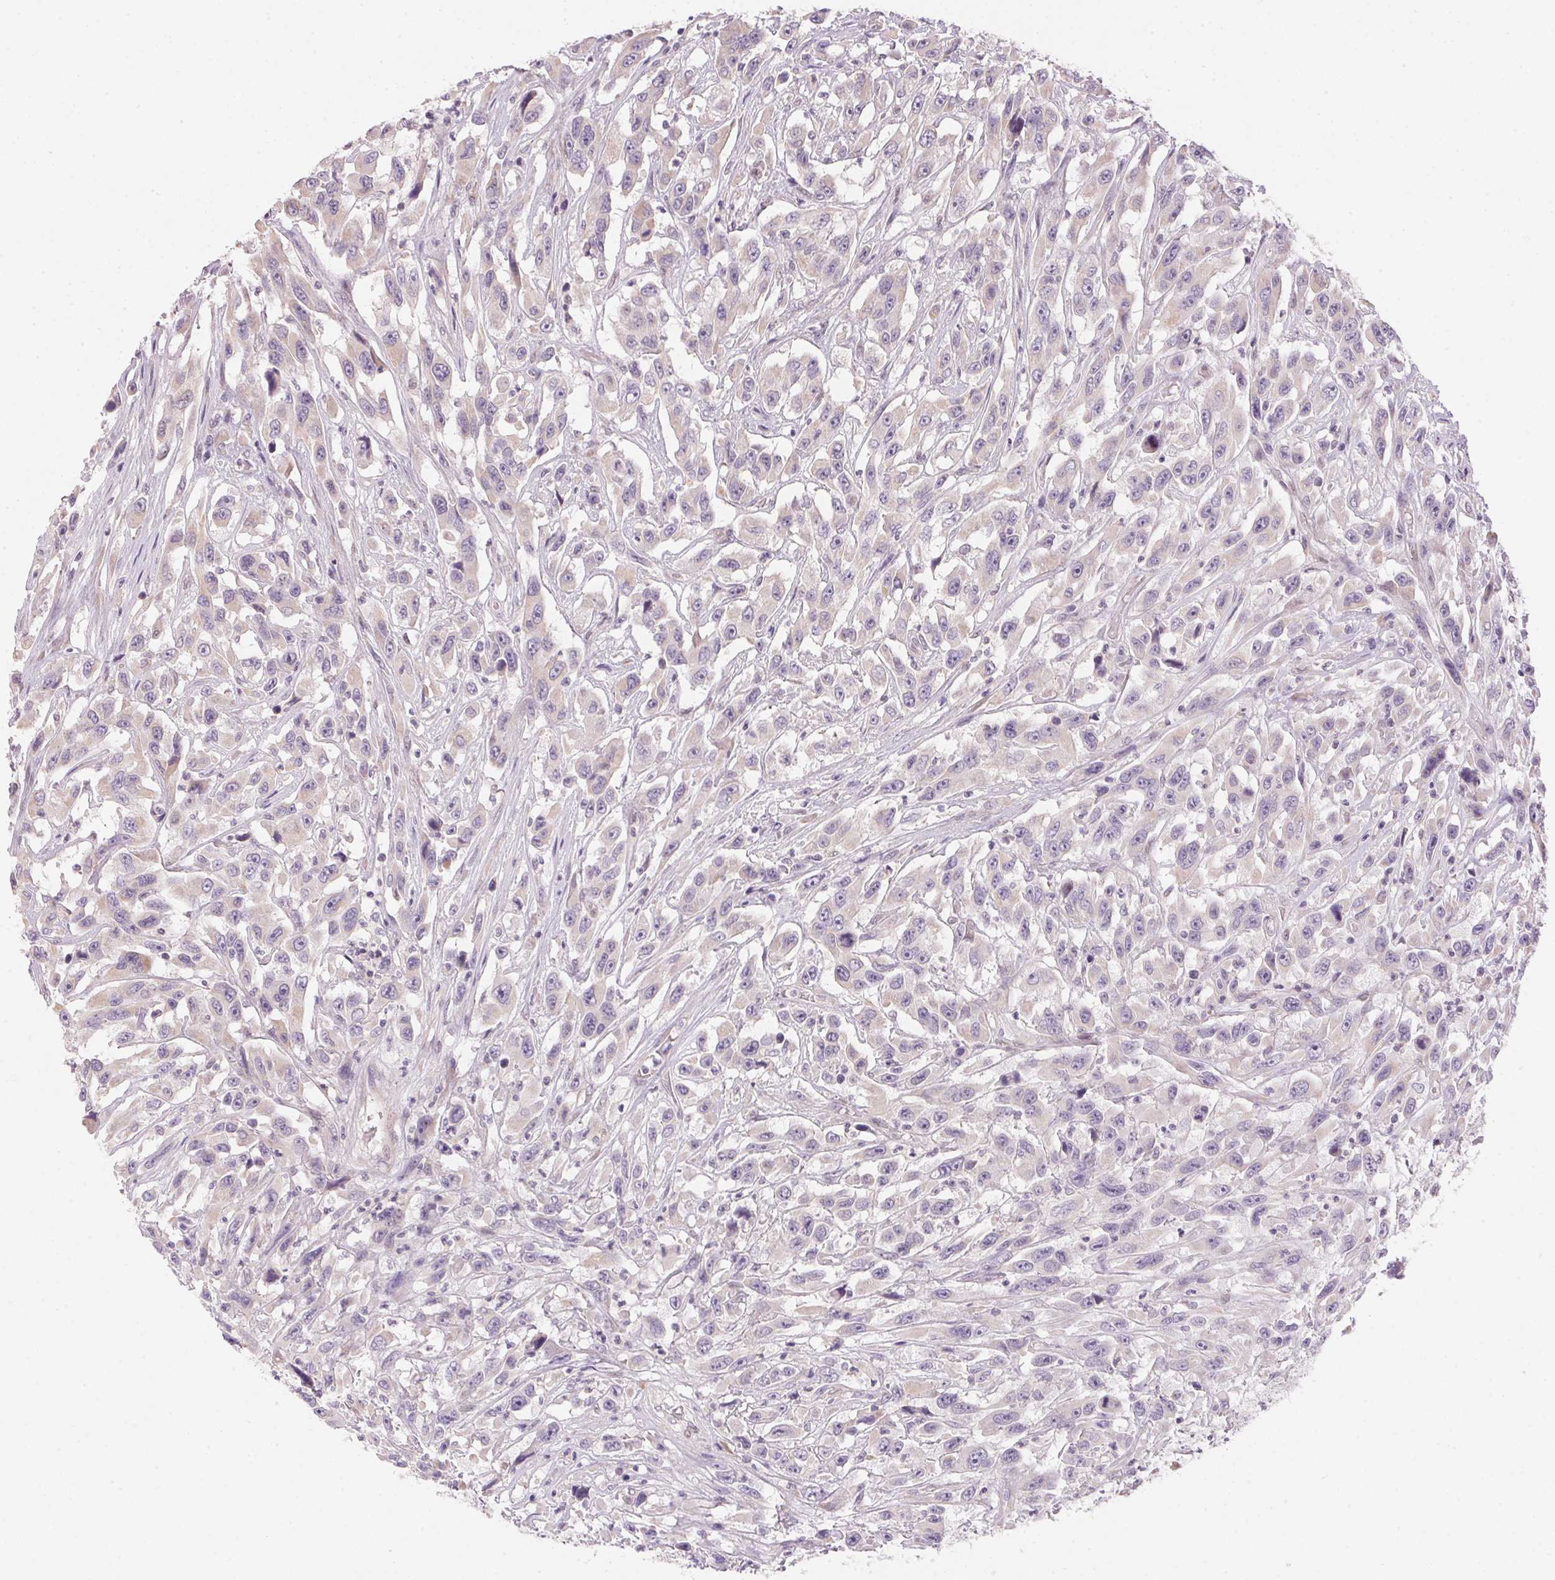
{"staining": {"intensity": "weak", "quantity": "25%-75%", "location": "cytoplasmic/membranous"}, "tissue": "urothelial cancer", "cell_type": "Tumor cells", "image_type": "cancer", "snomed": [{"axis": "morphology", "description": "Urothelial carcinoma, High grade"}, {"axis": "topography", "description": "Urinary bladder"}], "caption": "Immunohistochemical staining of human high-grade urothelial carcinoma exhibits low levels of weak cytoplasmic/membranous positivity in approximately 25%-75% of tumor cells. (DAB (3,3'-diaminobenzidine) IHC, brown staining for protein, blue staining for nuclei).", "gene": "SC5D", "patient": {"sex": "male", "age": 53}}